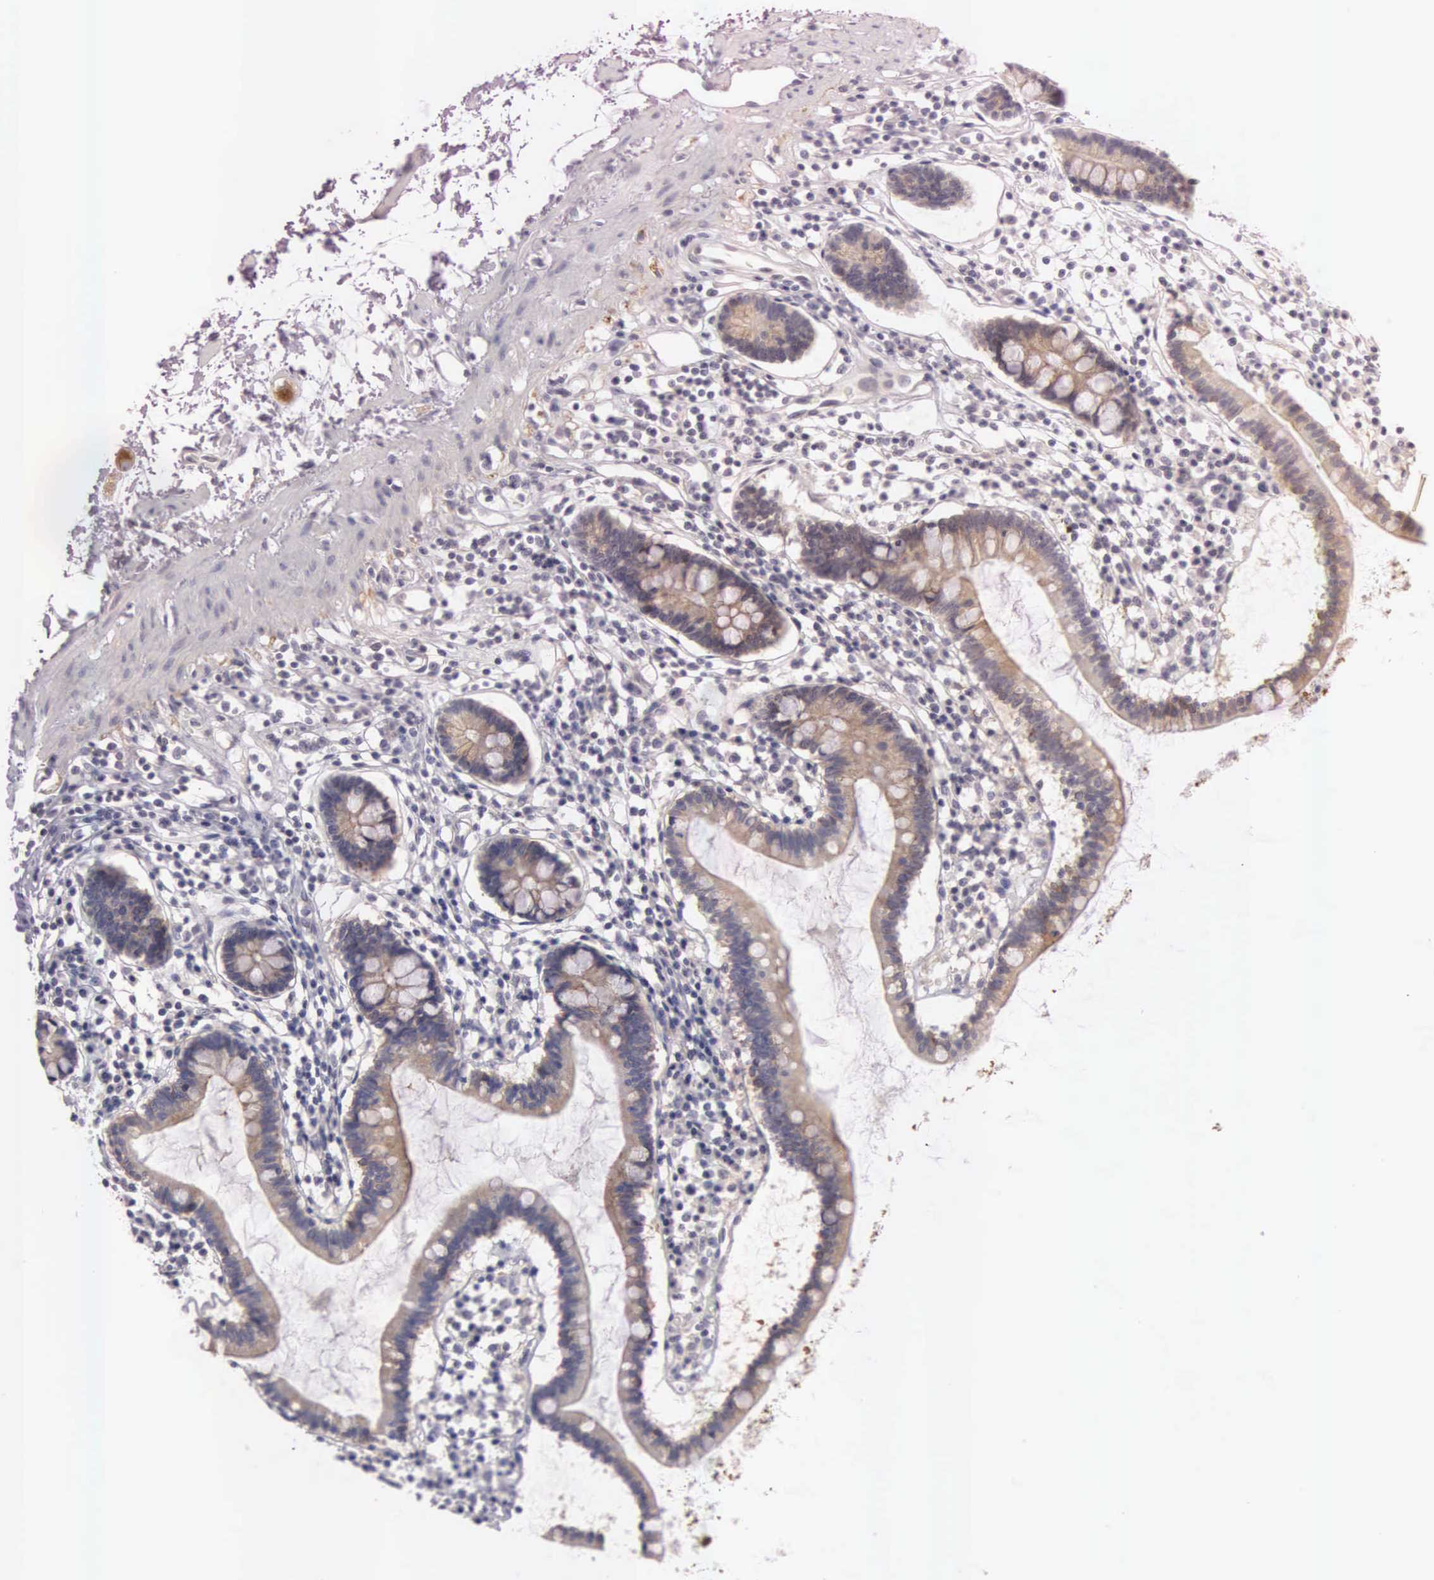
{"staining": {"intensity": "moderate", "quantity": ">75%", "location": "cytoplasmic/membranous"}, "tissue": "small intestine", "cell_type": "Glandular cells", "image_type": "normal", "snomed": [{"axis": "morphology", "description": "Normal tissue, NOS"}, {"axis": "topography", "description": "Small intestine"}], "caption": "This photomicrograph displays benign small intestine stained with immunohistochemistry to label a protein in brown. The cytoplasmic/membranous of glandular cells show moderate positivity for the protein. Nuclei are counter-stained blue.", "gene": "CEP170B", "patient": {"sex": "female", "age": 37}}